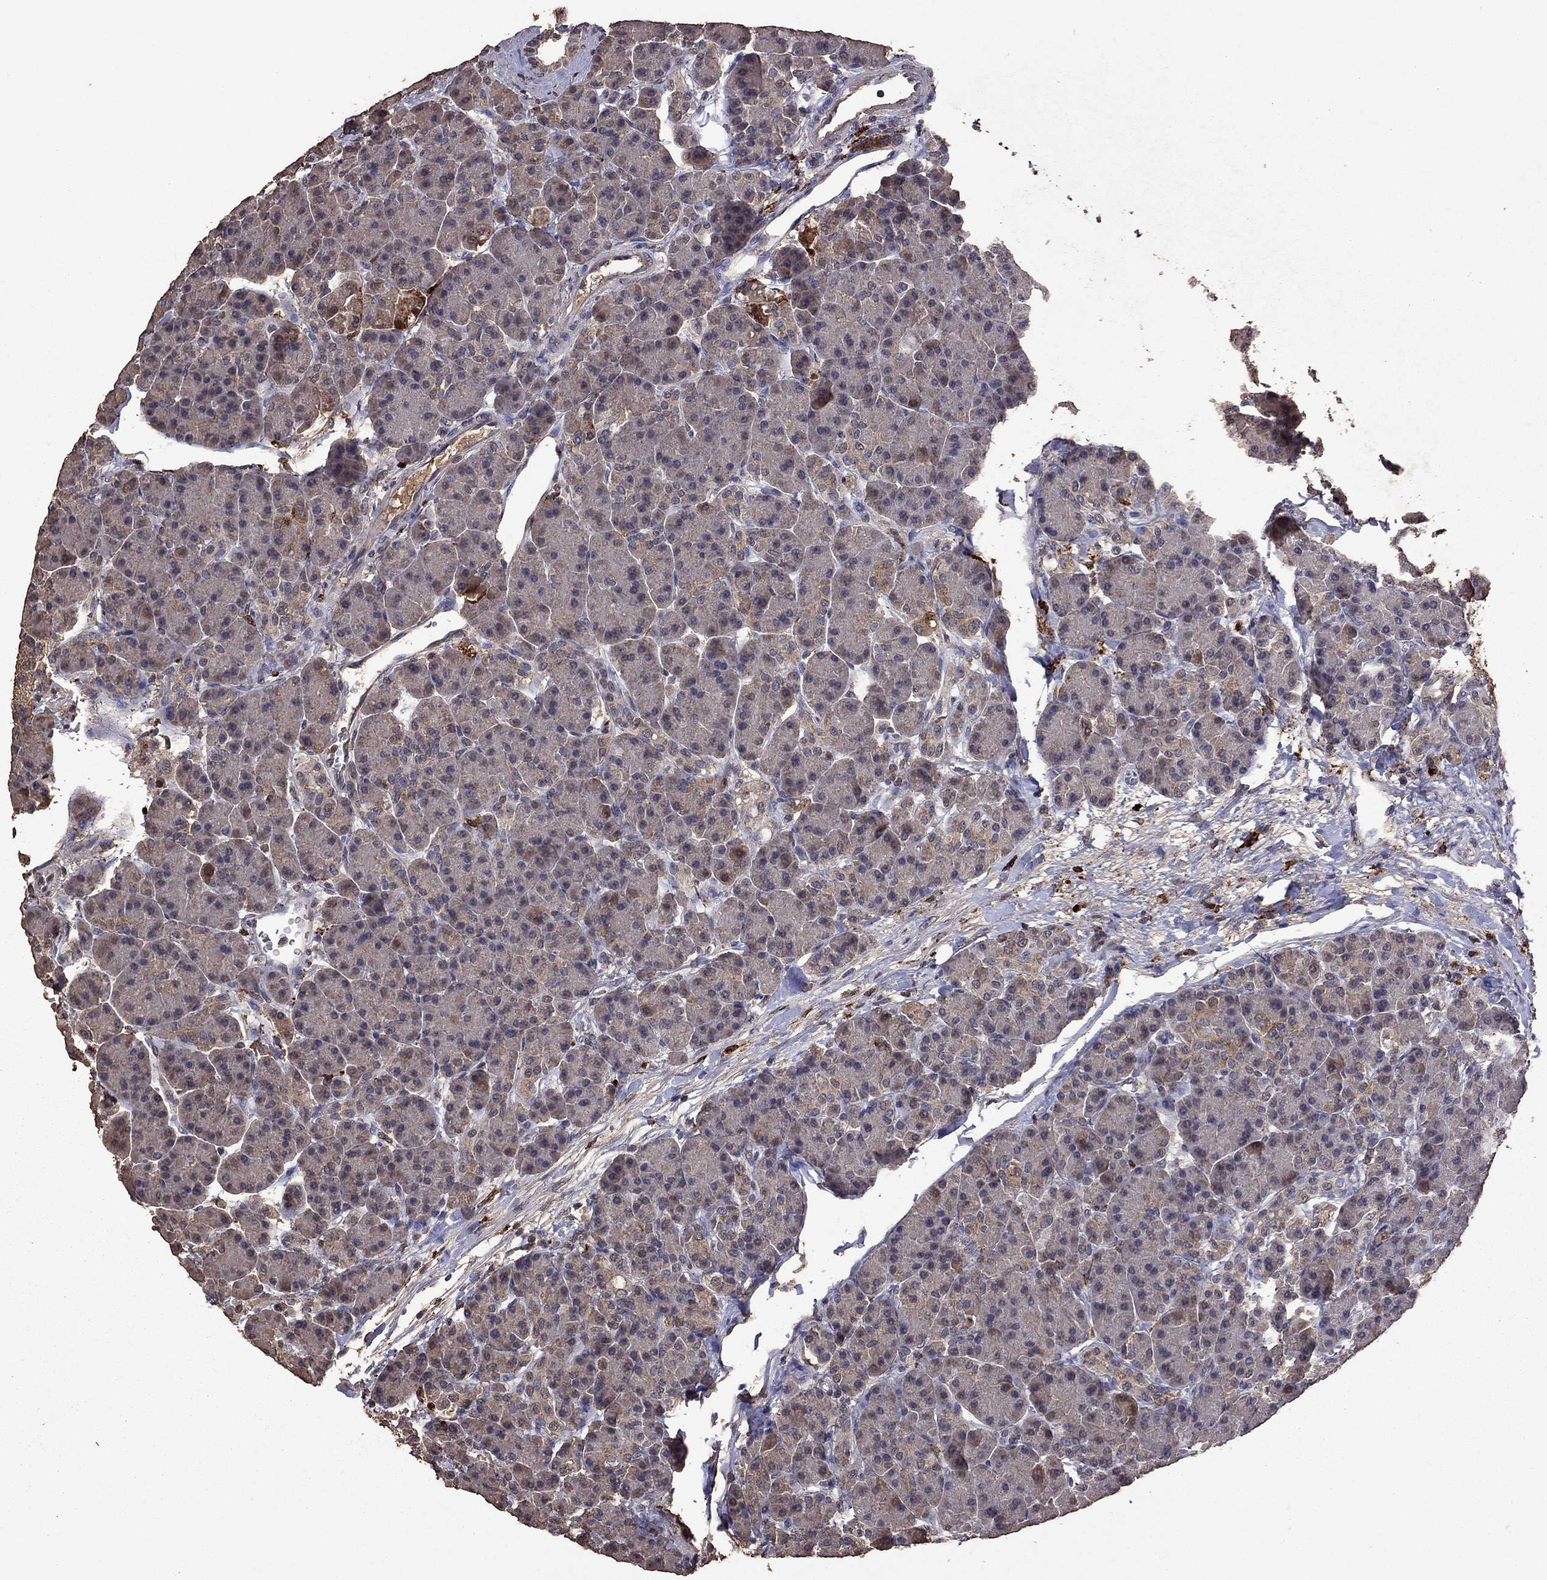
{"staining": {"intensity": "negative", "quantity": "none", "location": "none"}, "tissue": "pancreas", "cell_type": "Exocrine glandular cells", "image_type": "normal", "snomed": [{"axis": "morphology", "description": "Normal tissue, NOS"}, {"axis": "topography", "description": "Pancreas"}], "caption": "DAB immunohistochemical staining of benign pancreas demonstrates no significant expression in exocrine glandular cells. (DAB immunohistochemistry, high magnification).", "gene": "SERPINA5", "patient": {"sex": "female", "age": 63}}